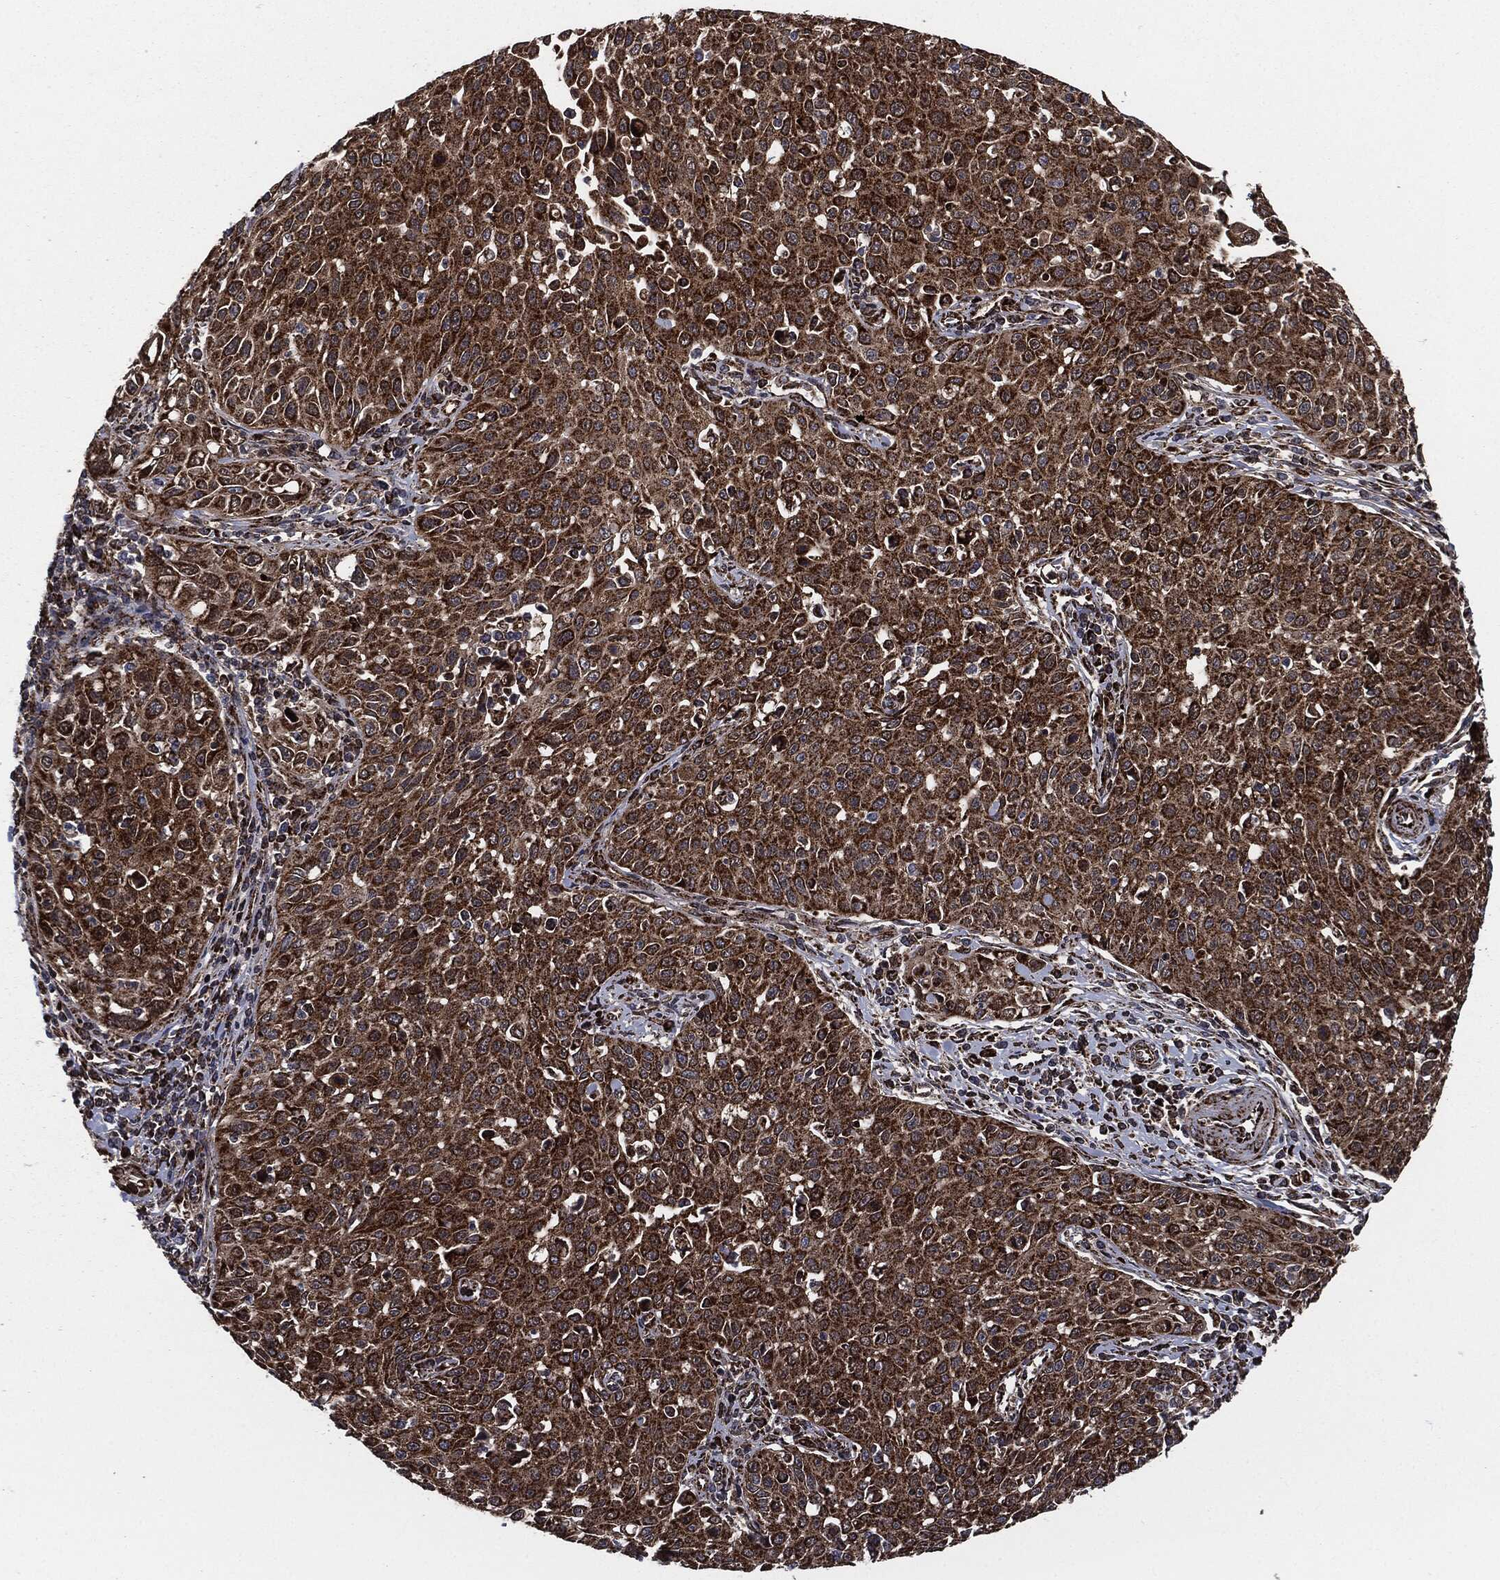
{"staining": {"intensity": "strong", "quantity": "25%-75%", "location": "cytoplasmic/membranous"}, "tissue": "cervical cancer", "cell_type": "Tumor cells", "image_type": "cancer", "snomed": [{"axis": "morphology", "description": "Squamous cell carcinoma, NOS"}, {"axis": "topography", "description": "Cervix"}], "caption": "IHC (DAB) staining of human cervical squamous cell carcinoma demonstrates strong cytoplasmic/membranous protein staining in approximately 25%-75% of tumor cells. Immunohistochemistry stains the protein of interest in brown and the nuclei are stained blue.", "gene": "FH", "patient": {"sex": "female", "age": 26}}